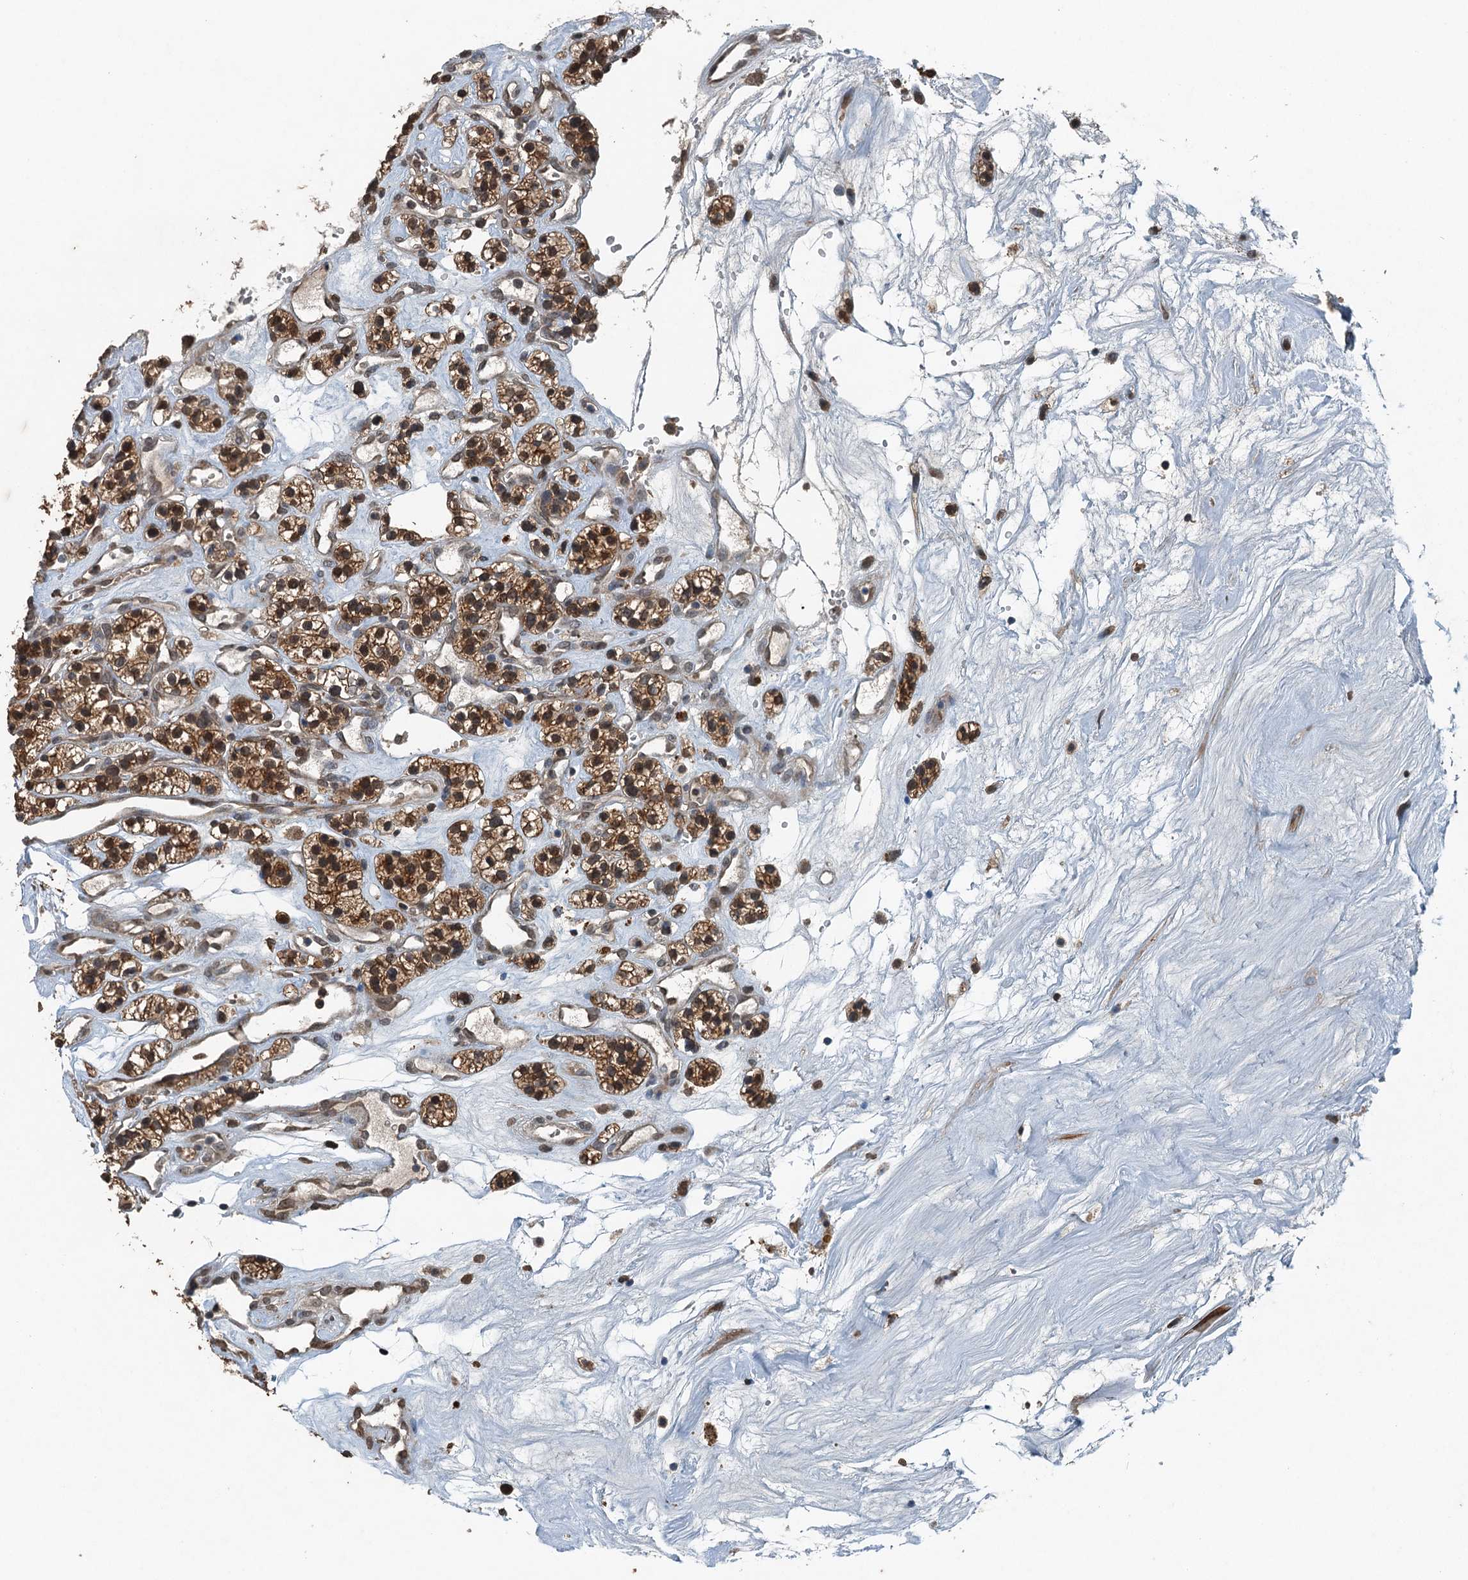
{"staining": {"intensity": "moderate", "quantity": ">75%", "location": "cytoplasmic/membranous,nuclear"}, "tissue": "renal cancer", "cell_type": "Tumor cells", "image_type": "cancer", "snomed": [{"axis": "morphology", "description": "Adenocarcinoma, NOS"}, {"axis": "topography", "description": "Kidney"}], "caption": "The photomicrograph shows staining of renal cancer, revealing moderate cytoplasmic/membranous and nuclear protein staining (brown color) within tumor cells. (DAB = brown stain, brightfield microscopy at high magnification).", "gene": "TCTN1", "patient": {"sex": "female", "age": 57}}